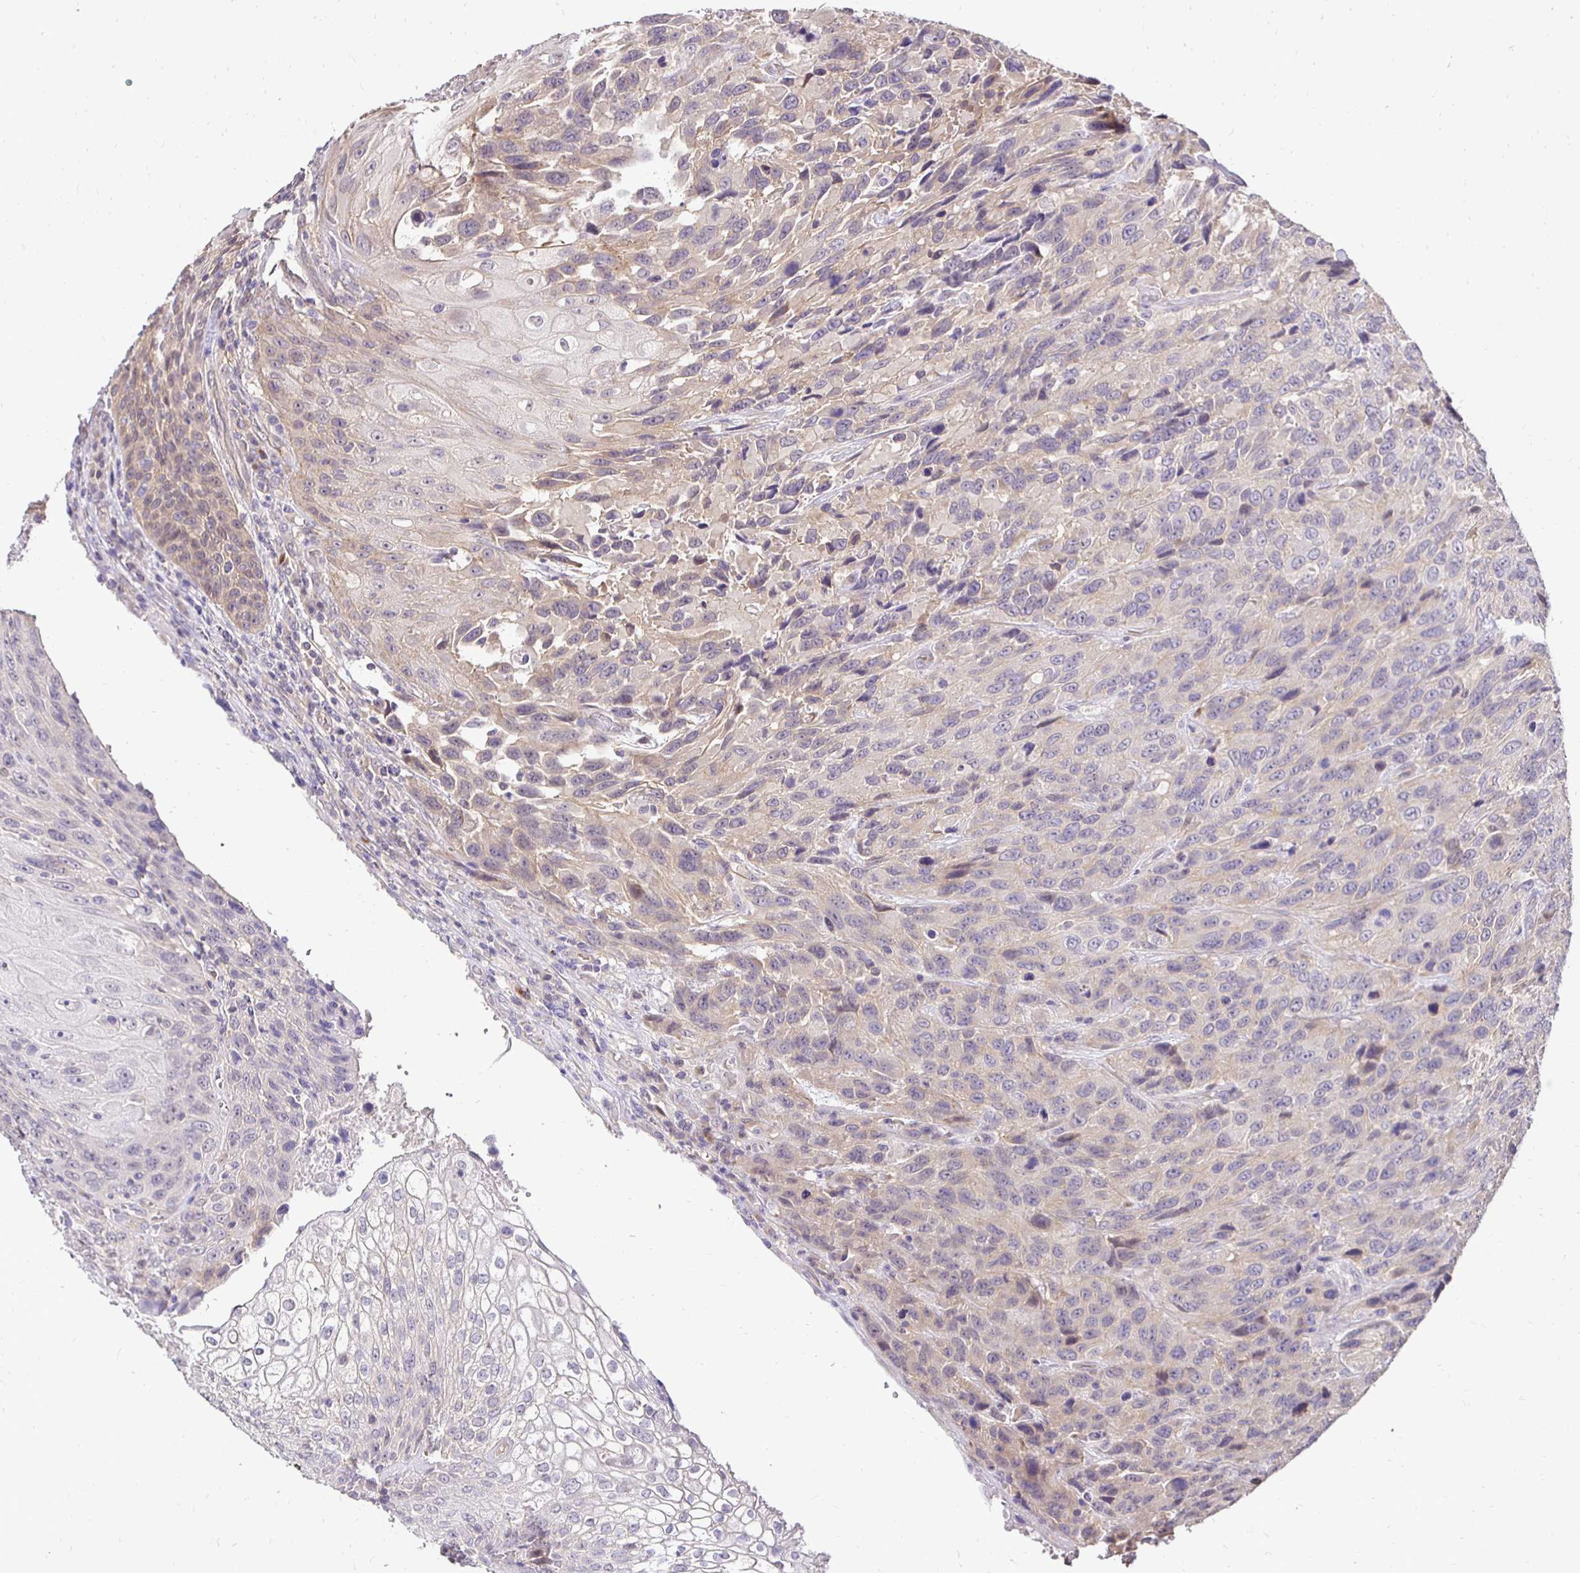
{"staining": {"intensity": "weak", "quantity": "<25%", "location": "cytoplasmic/membranous"}, "tissue": "urothelial cancer", "cell_type": "Tumor cells", "image_type": "cancer", "snomed": [{"axis": "morphology", "description": "Urothelial carcinoma, High grade"}, {"axis": "topography", "description": "Urinary bladder"}], "caption": "An image of urothelial carcinoma (high-grade) stained for a protein displays no brown staining in tumor cells. Brightfield microscopy of immunohistochemistry stained with DAB (brown) and hematoxylin (blue), captured at high magnification.", "gene": "SLC9A1", "patient": {"sex": "female", "age": 70}}